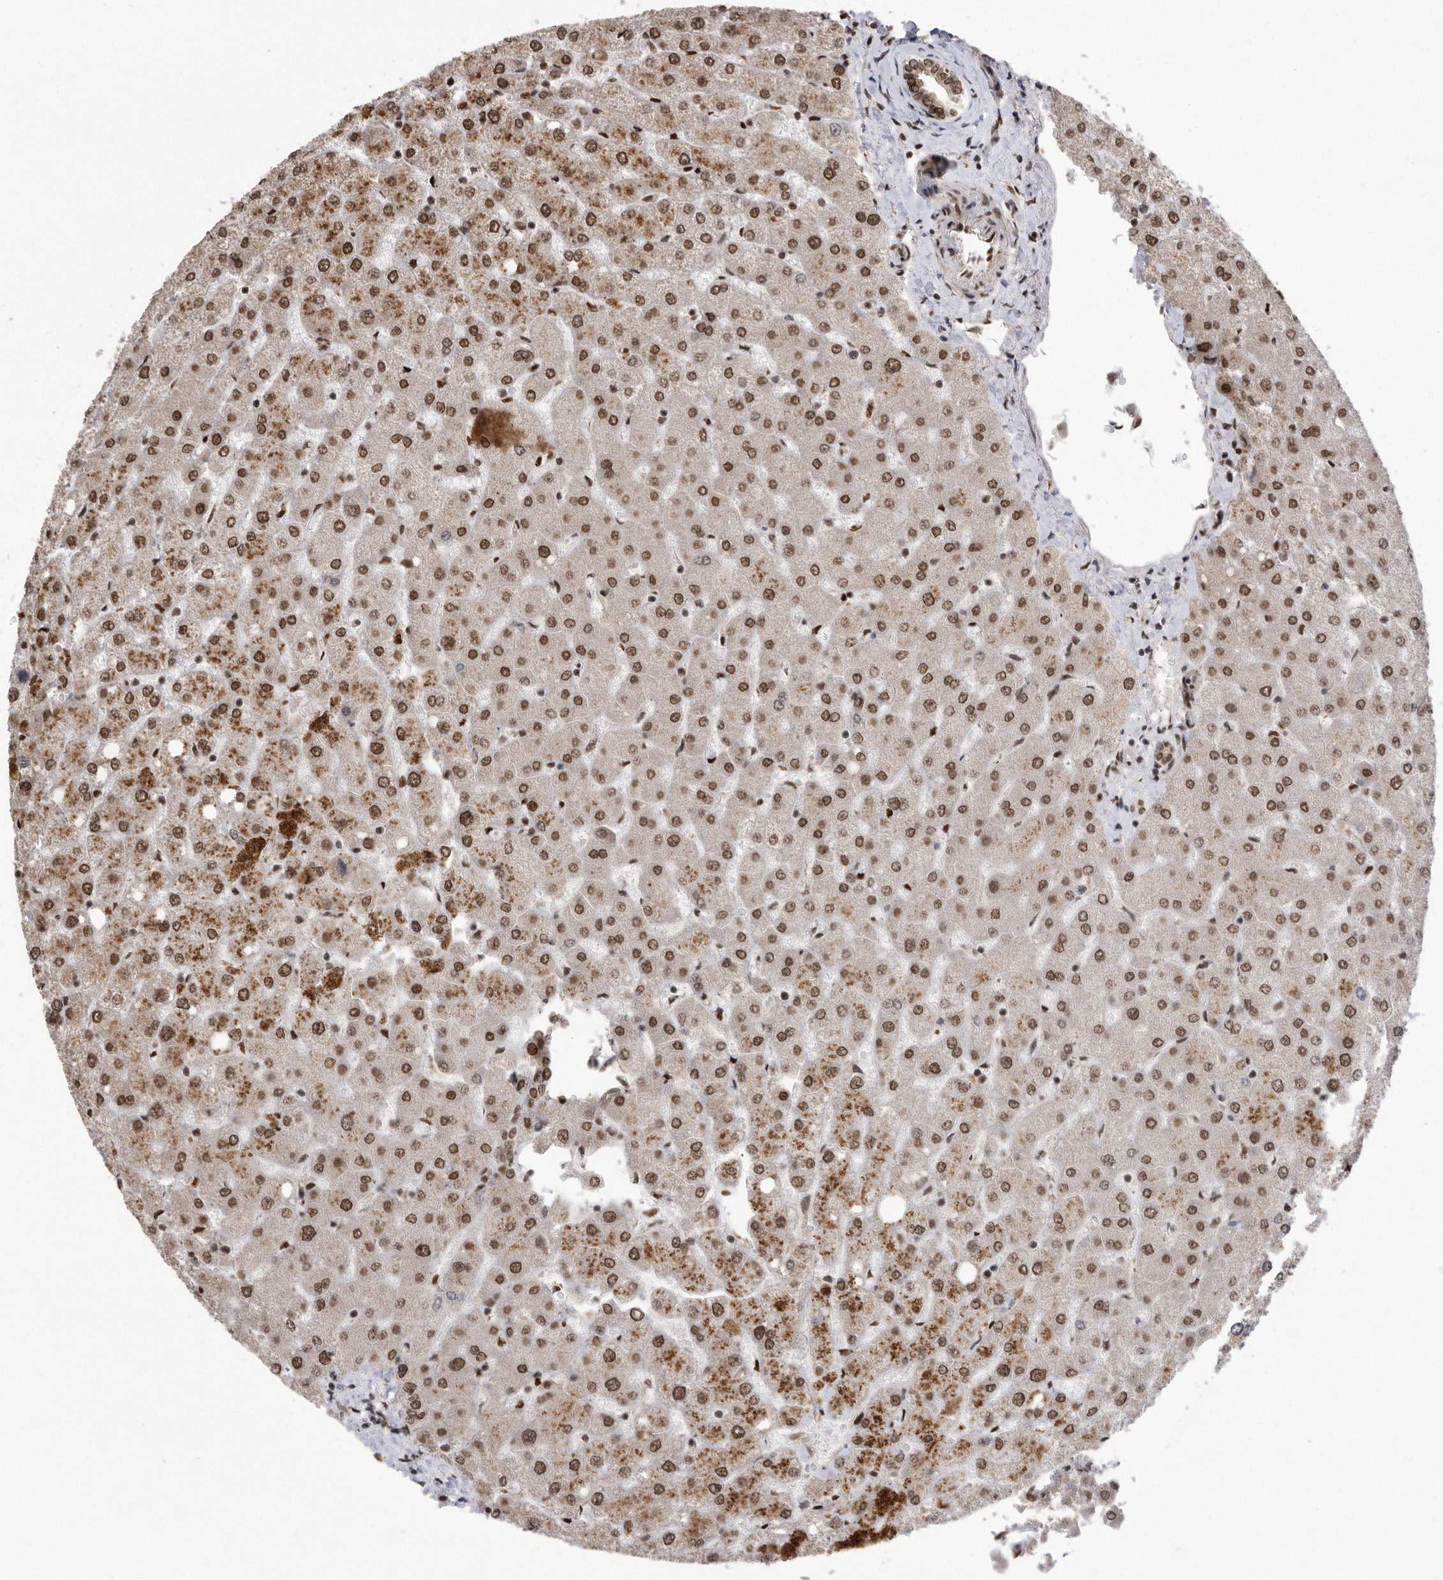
{"staining": {"intensity": "moderate", "quantity": "25%-75%", "location": "nuclear"}, "tissue": "liver", "cell_type": "Cholangiocytes", "image_type": "normal", "snomed": [{"axis": "morphology", "description": "Normal tissue, NOS"}, {"axis": "topography", "description": "Liver"}], "caption": "IHC of normal human liver exhibits medium levels of moderate nuclear staining in approximately 25%-75% of cholangiocytes.", "gene": "TDRD3", "patient": {"sex": "female", "age": 54}}